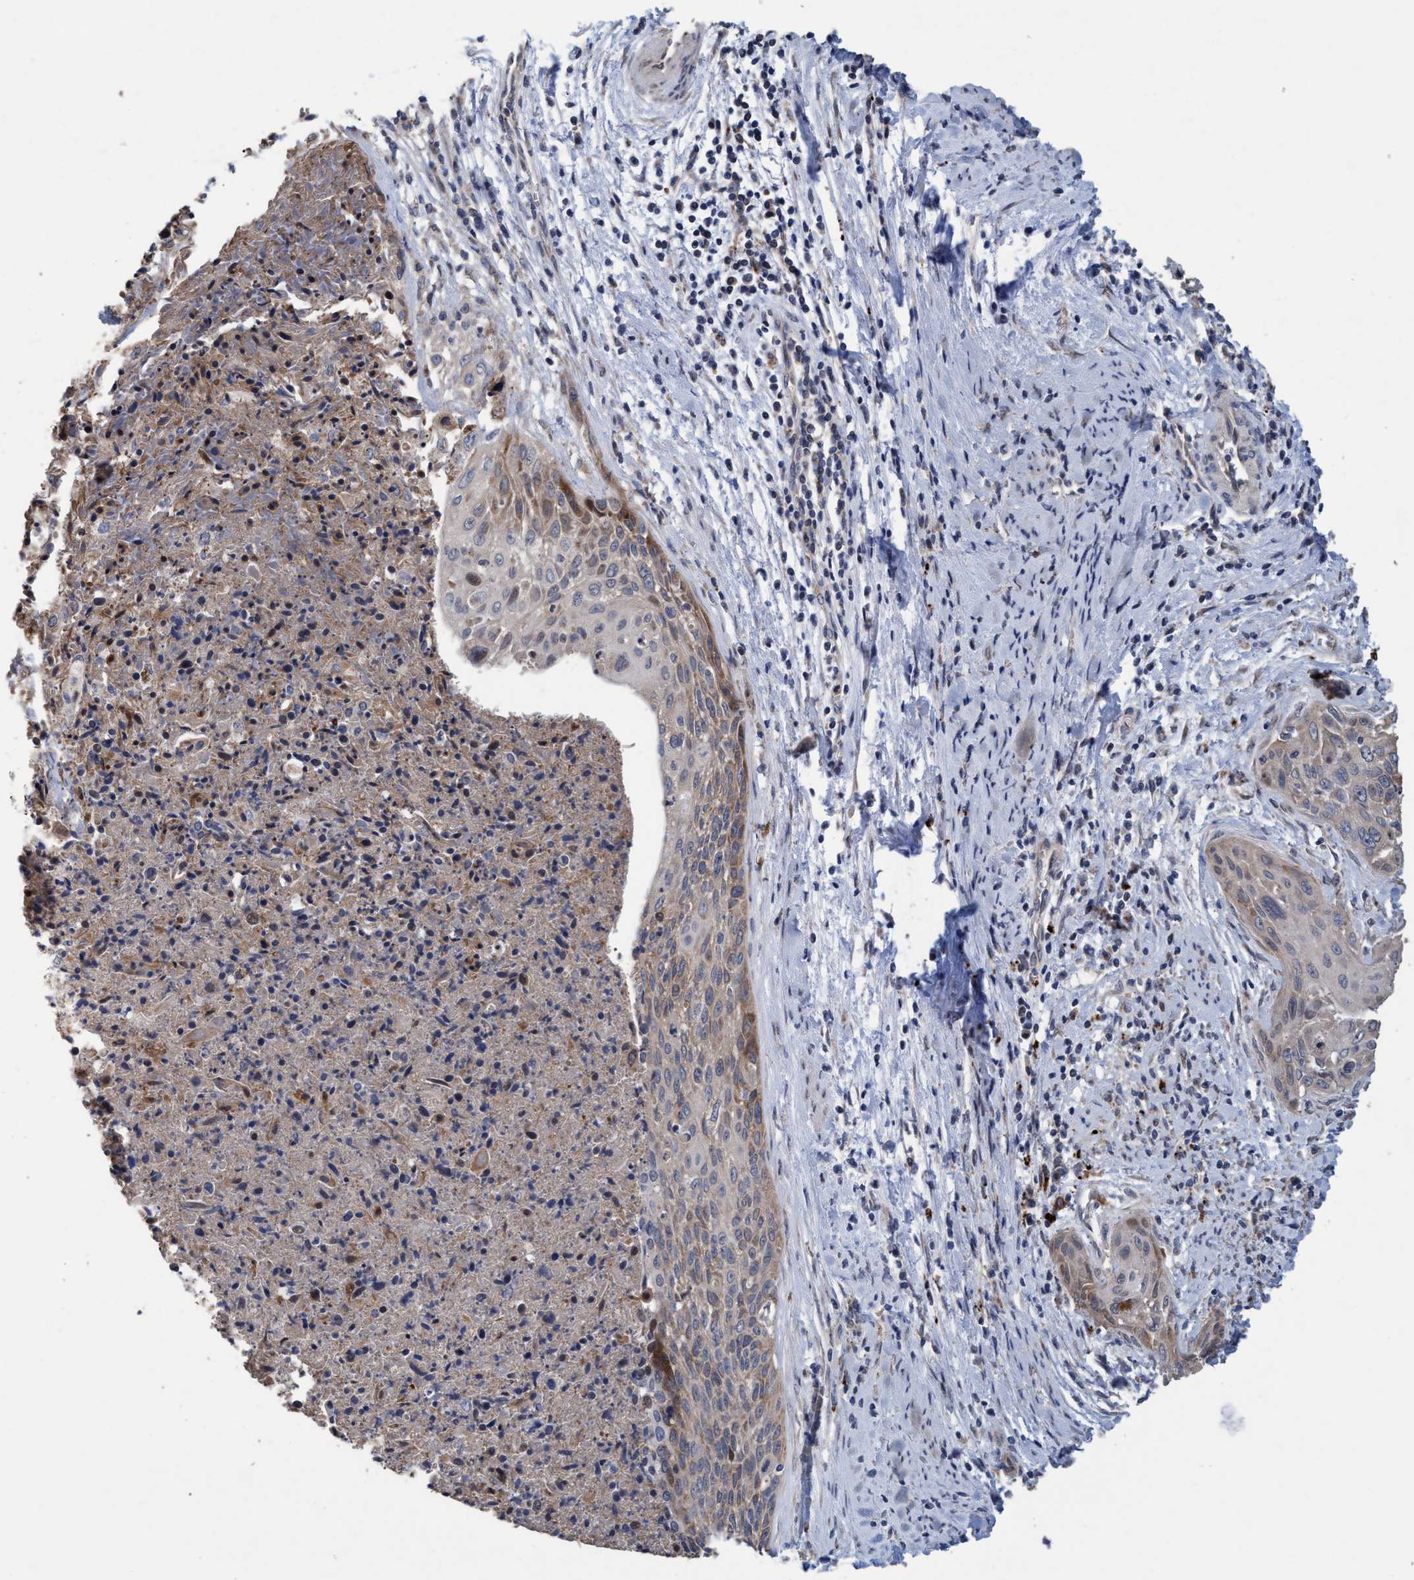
{"staining": {"intensity": "weak", "quantity": "<25%", "location": "cytoplasmic/membranous"}, "tissue": "cervical cancer", "cell_type": "Tumor cells", "image_type": "cancer", "snomed": [{"axis": "morphology", "description": "Squamous cell carcinoma, NOS"}, {"axis": "topography", "description": "Cervix"}], "caption": "Squamous cell carcinoma (cervical) stained for a protein using IHC exhibits no expression tumor cells.", "gene": "BBS9", "patient": {"sex": "female", "age": 55}}